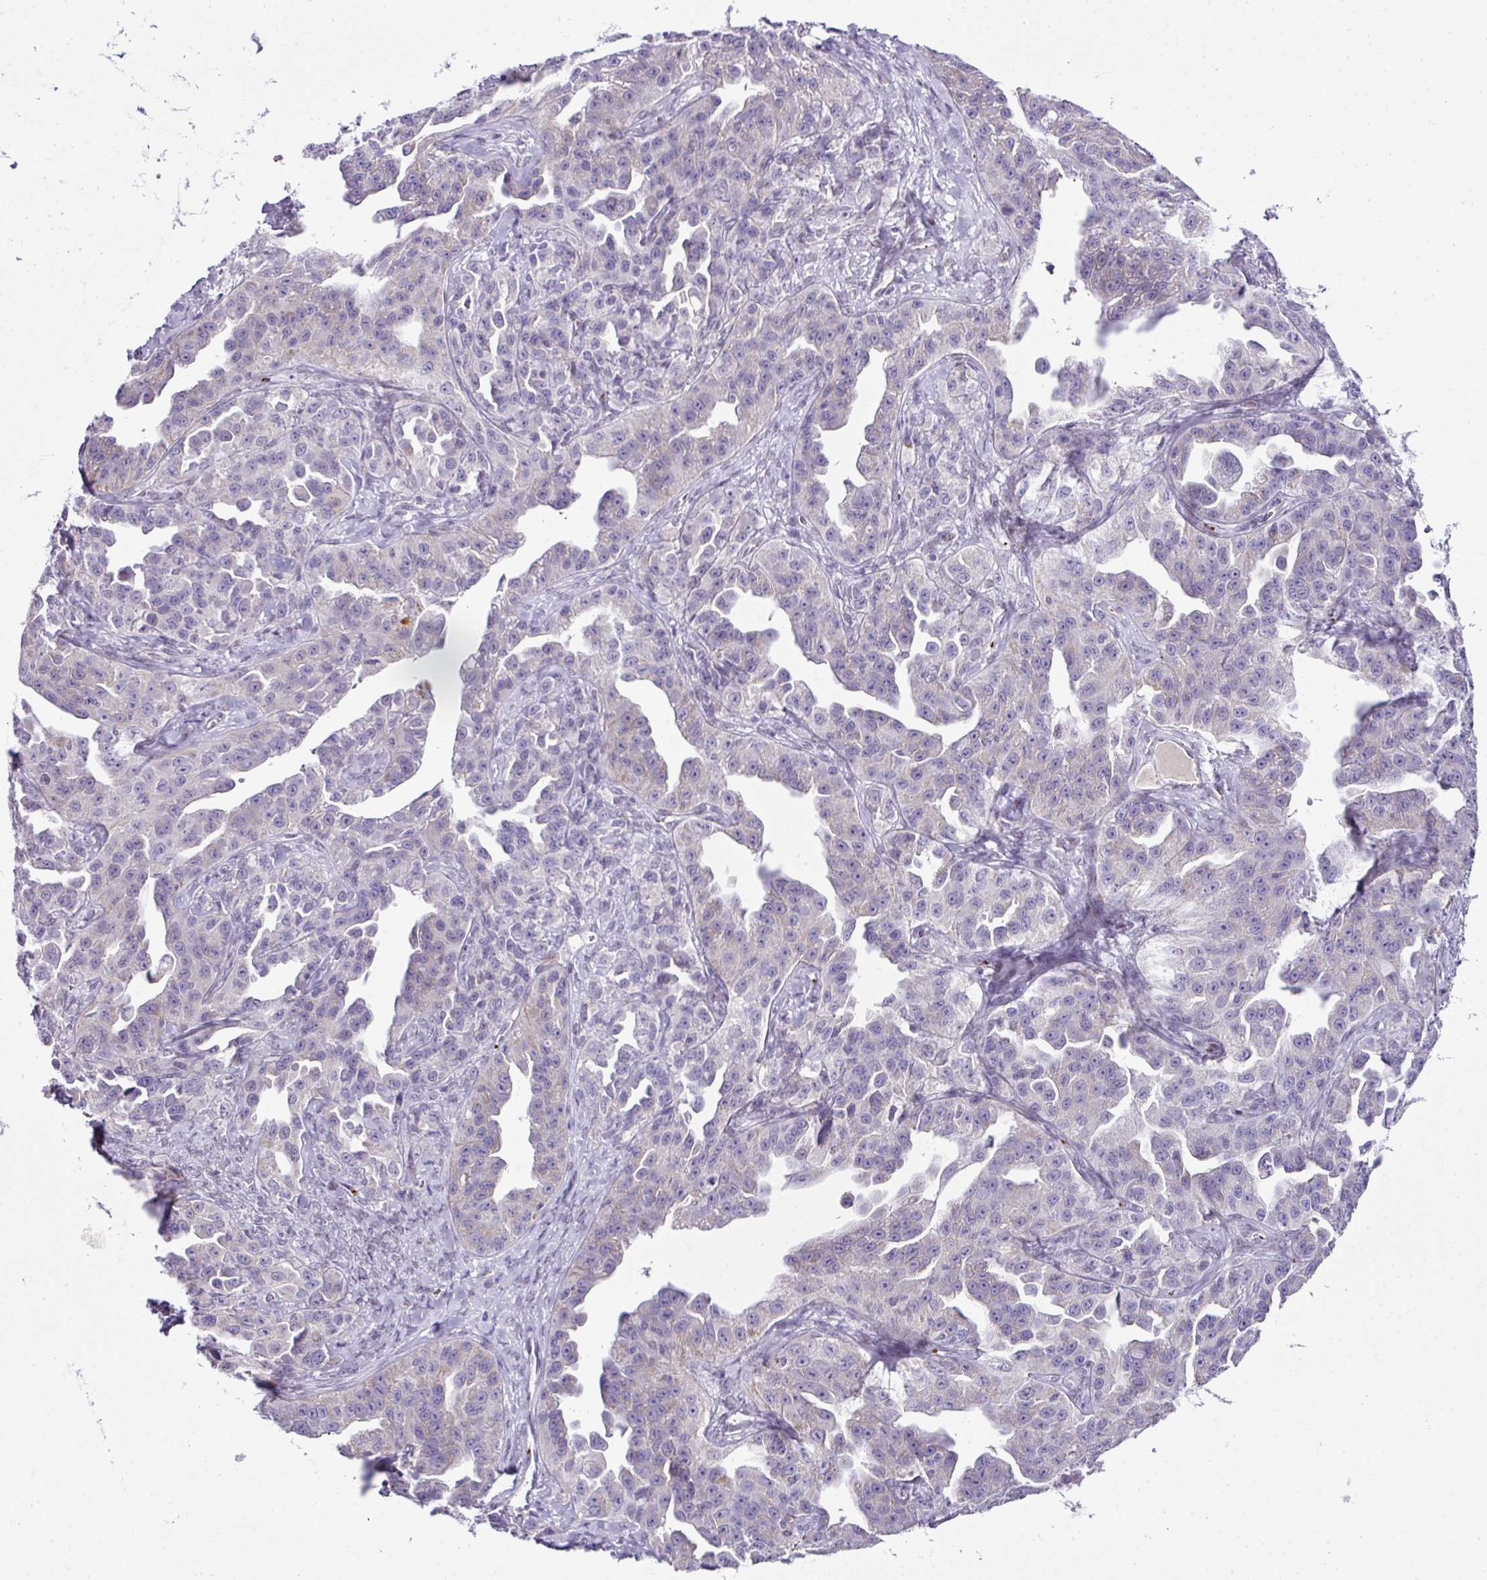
{"staining": {"intensity": "negative", "quantity": "none", "location": "none"}, "tissue": "ovarian cancer", "cell_type": "Tumor cells", "image_type": "cancer", "snomed": [{"axis": "morphology", "description": "Cystadenocarcinoma, serous, NOS"}, {"axis": "topography", "description": "Ovary"}], "caption": "Tumor cells show no significant protein positivity in ovarian serous cystadenocarcinoma.", "gene": "CMTM5", "patient": {"sex": "female", "age": 75}}